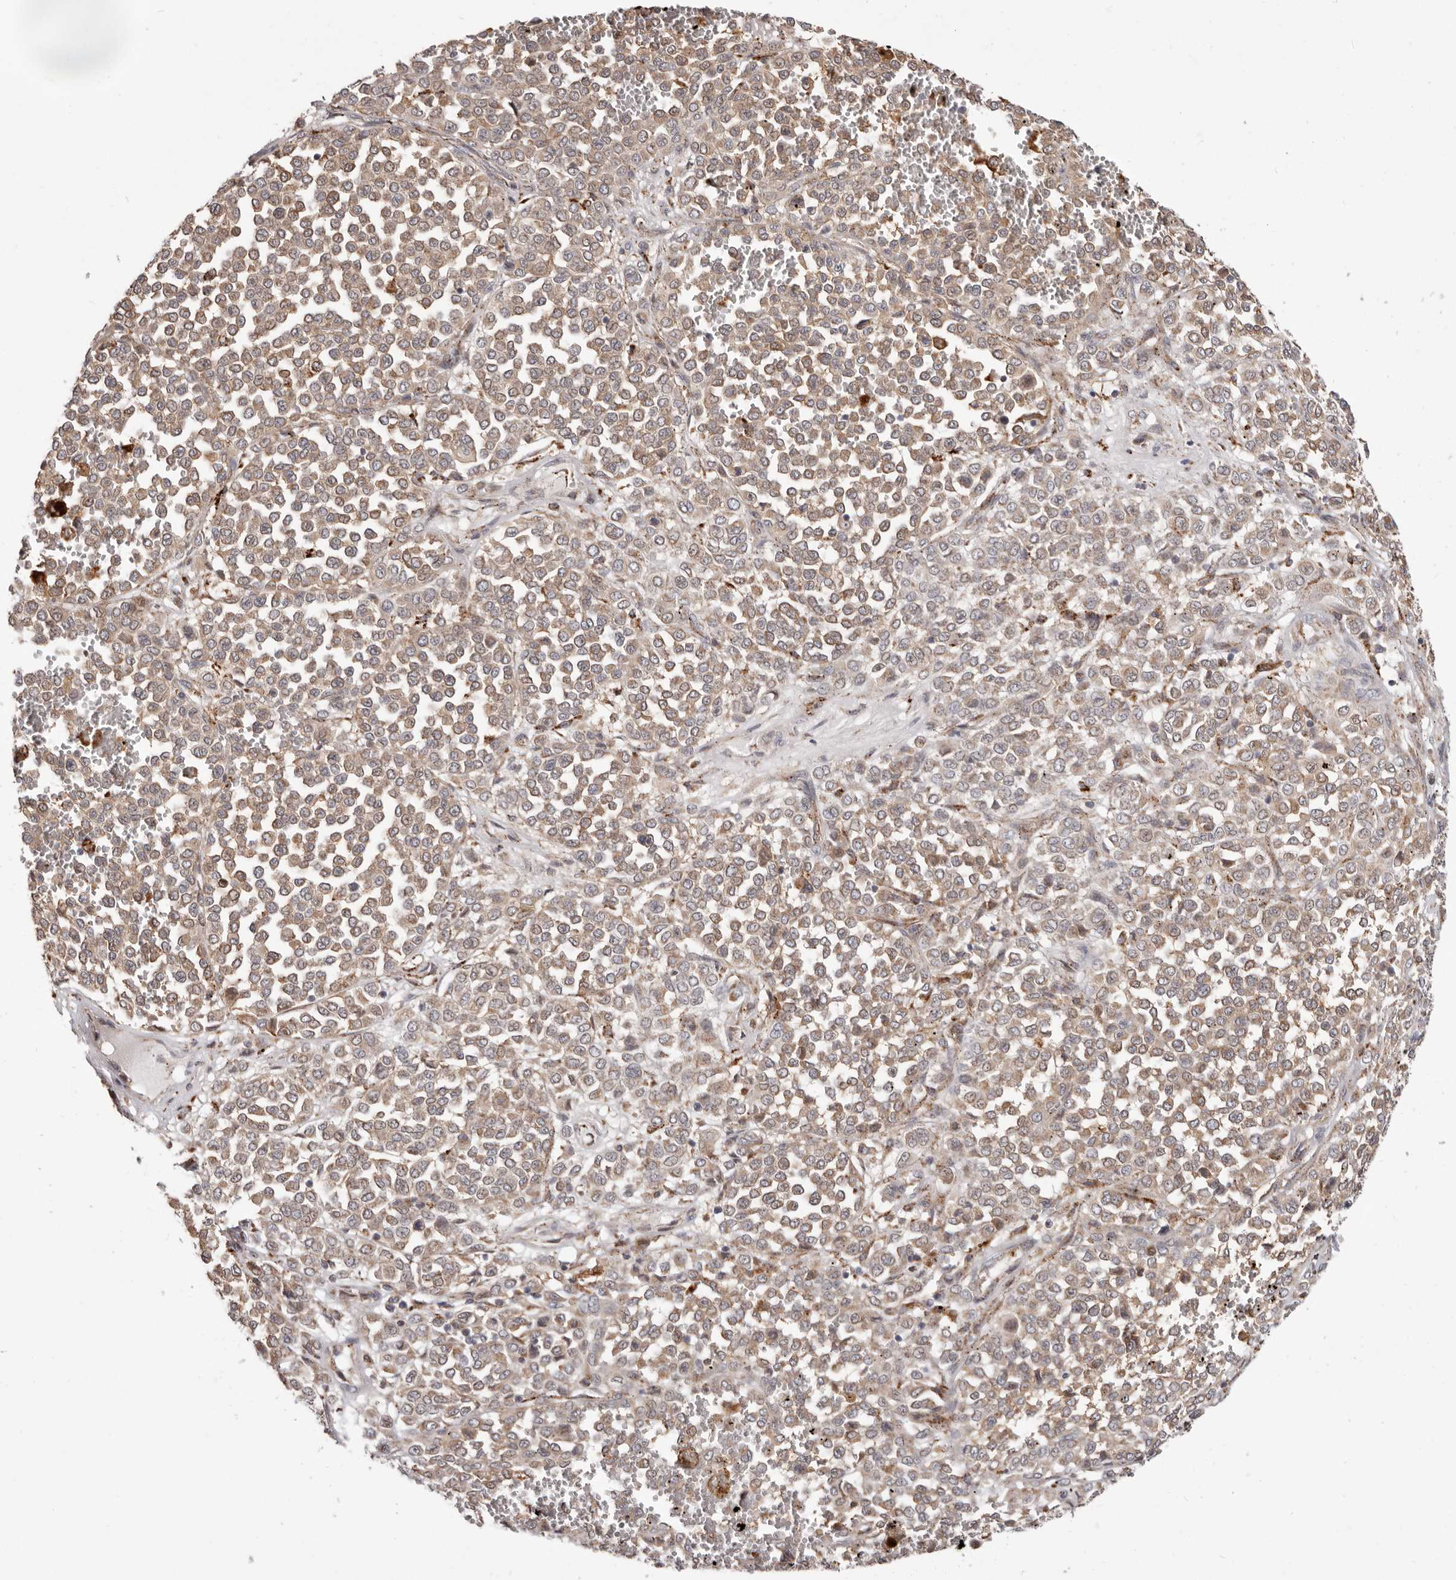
{"staining": {"intensity": "weak", "quantity": ">75%", "location": "cytoplasmic/membranous"}, "tissue": "melanoma", "cell_type": "Tumor cells", "image_type": "cancer", "snomed": [{"axis": "morphology", "description": "Malignant melanoma, Metastatic site"}, {"axis": "topography", "description": "Pancreas"}], "caption": "A brown stain highlights weak cytoplasmic/membranous staining of a protein in human malignant melanoma (metastatic site) tumor cells.", "gene": "TOR3A", "patient": {"sex": "female", "age": 30}}